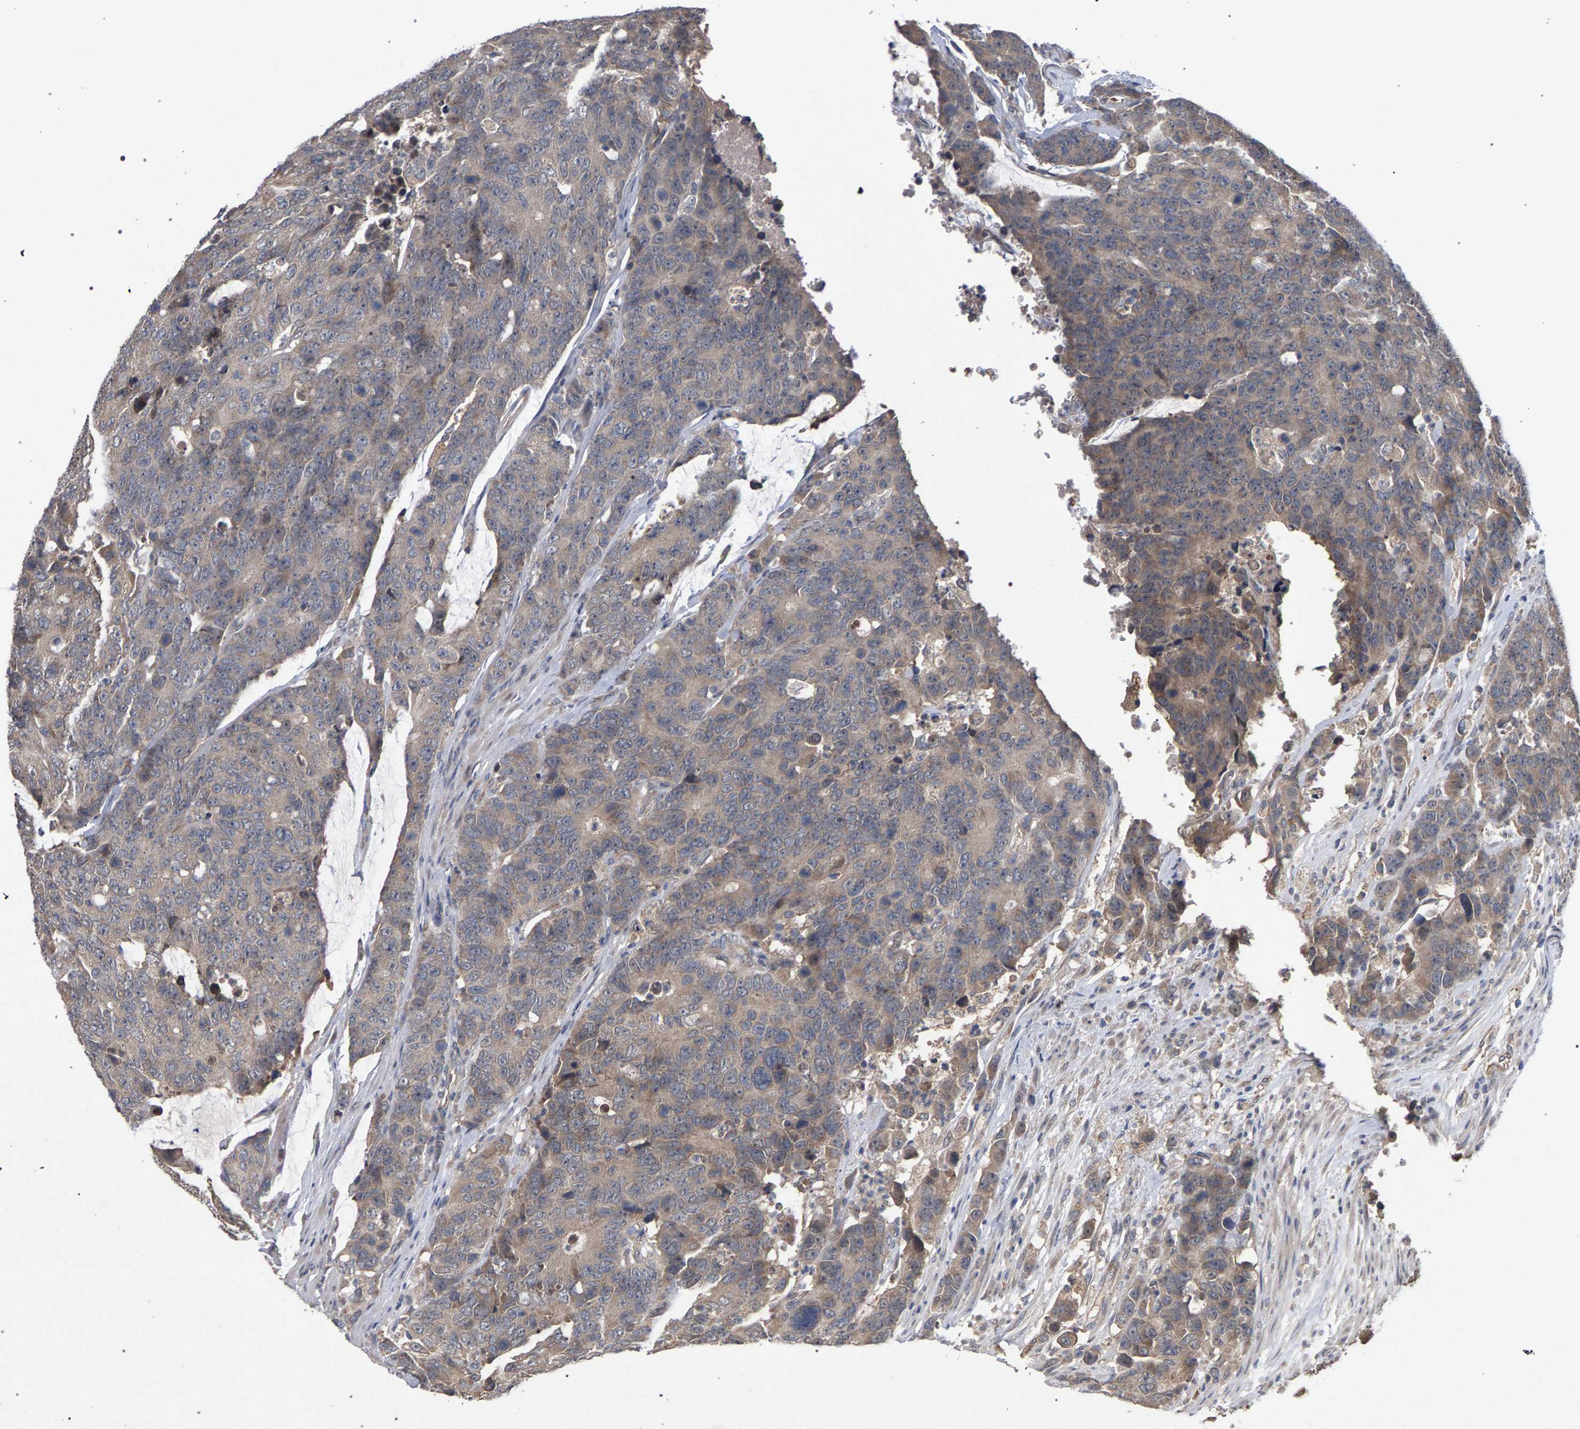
{"staining": {"intensity": "weak", "quantity": "25%-75%", "location": "cytoplasmic/membranous"}, "tissue": "colorectal cancer", "cell_type": "Tumor cells", "image_type": "cancer", "snomed": [{"axis": "morphology", "description": "Adenocarcinoma, NOS"}, {"axis": "topography", "description": "Colon"}], "caption": "The immunohistochemical stain labels weak cytoplasmic/membranous positivity in tumor cells of colorectal cancer (adenocarcinoma) tissue.", "gene": "SLC4A4", "patient": {"sex": "female", "age": 86}}